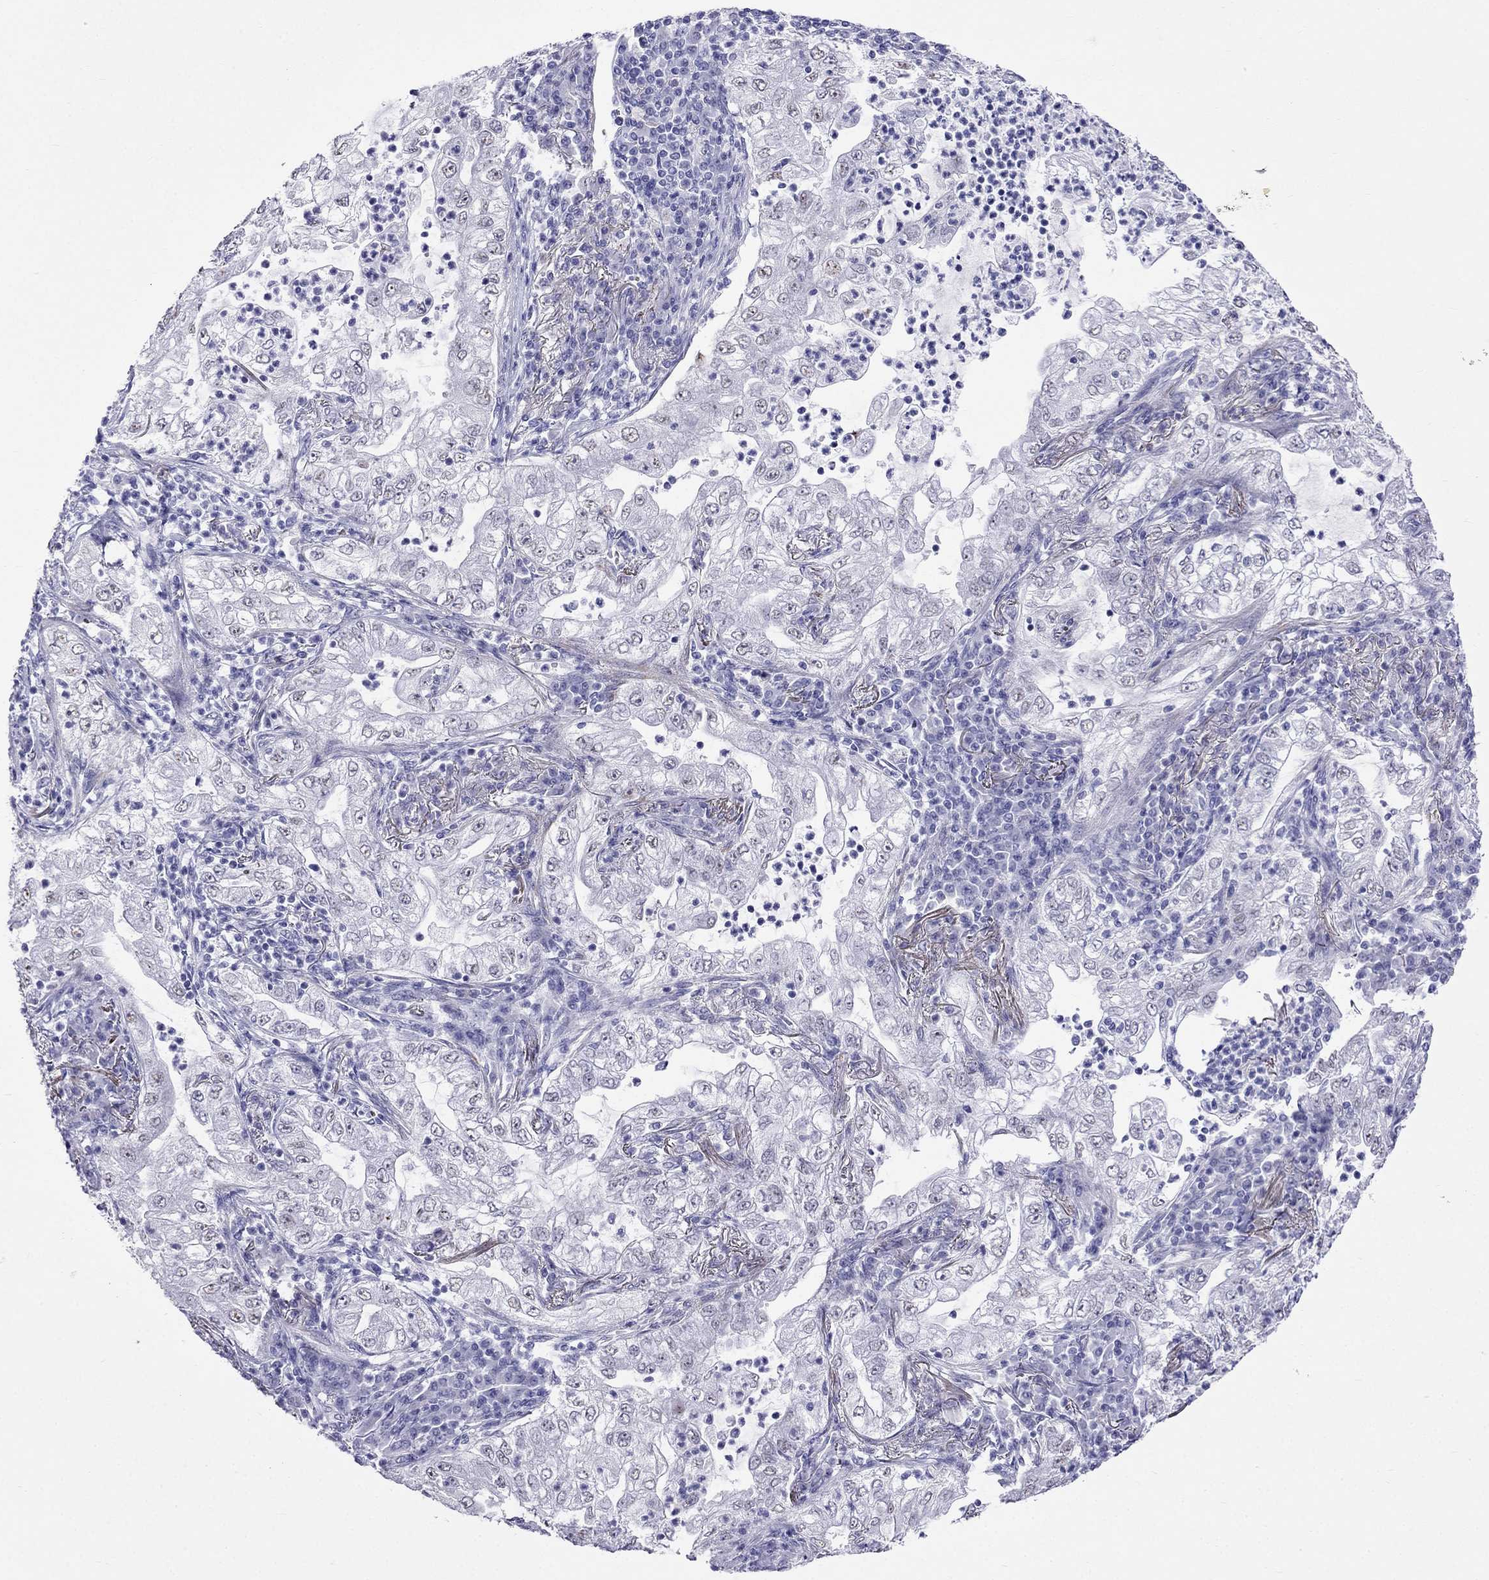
{"staining": {"intensity": "negative", "quantity": "none", "location": "none"}, "tissue": "lung cancer", "cell_type": "Tumor cells", "image_type": "cancer", "snomed": [{"axis": "morphology", "description": "Adenocarcinoma, NOS"}, {"axis": "topography", "description": "Lung"}], "caption": "A micrograph of lung adenocarcinoma stained for a protein exhibits no brown staining in tumor cells.", "gene": "MGP", "patient": {"sex": "female", "age": 73}}